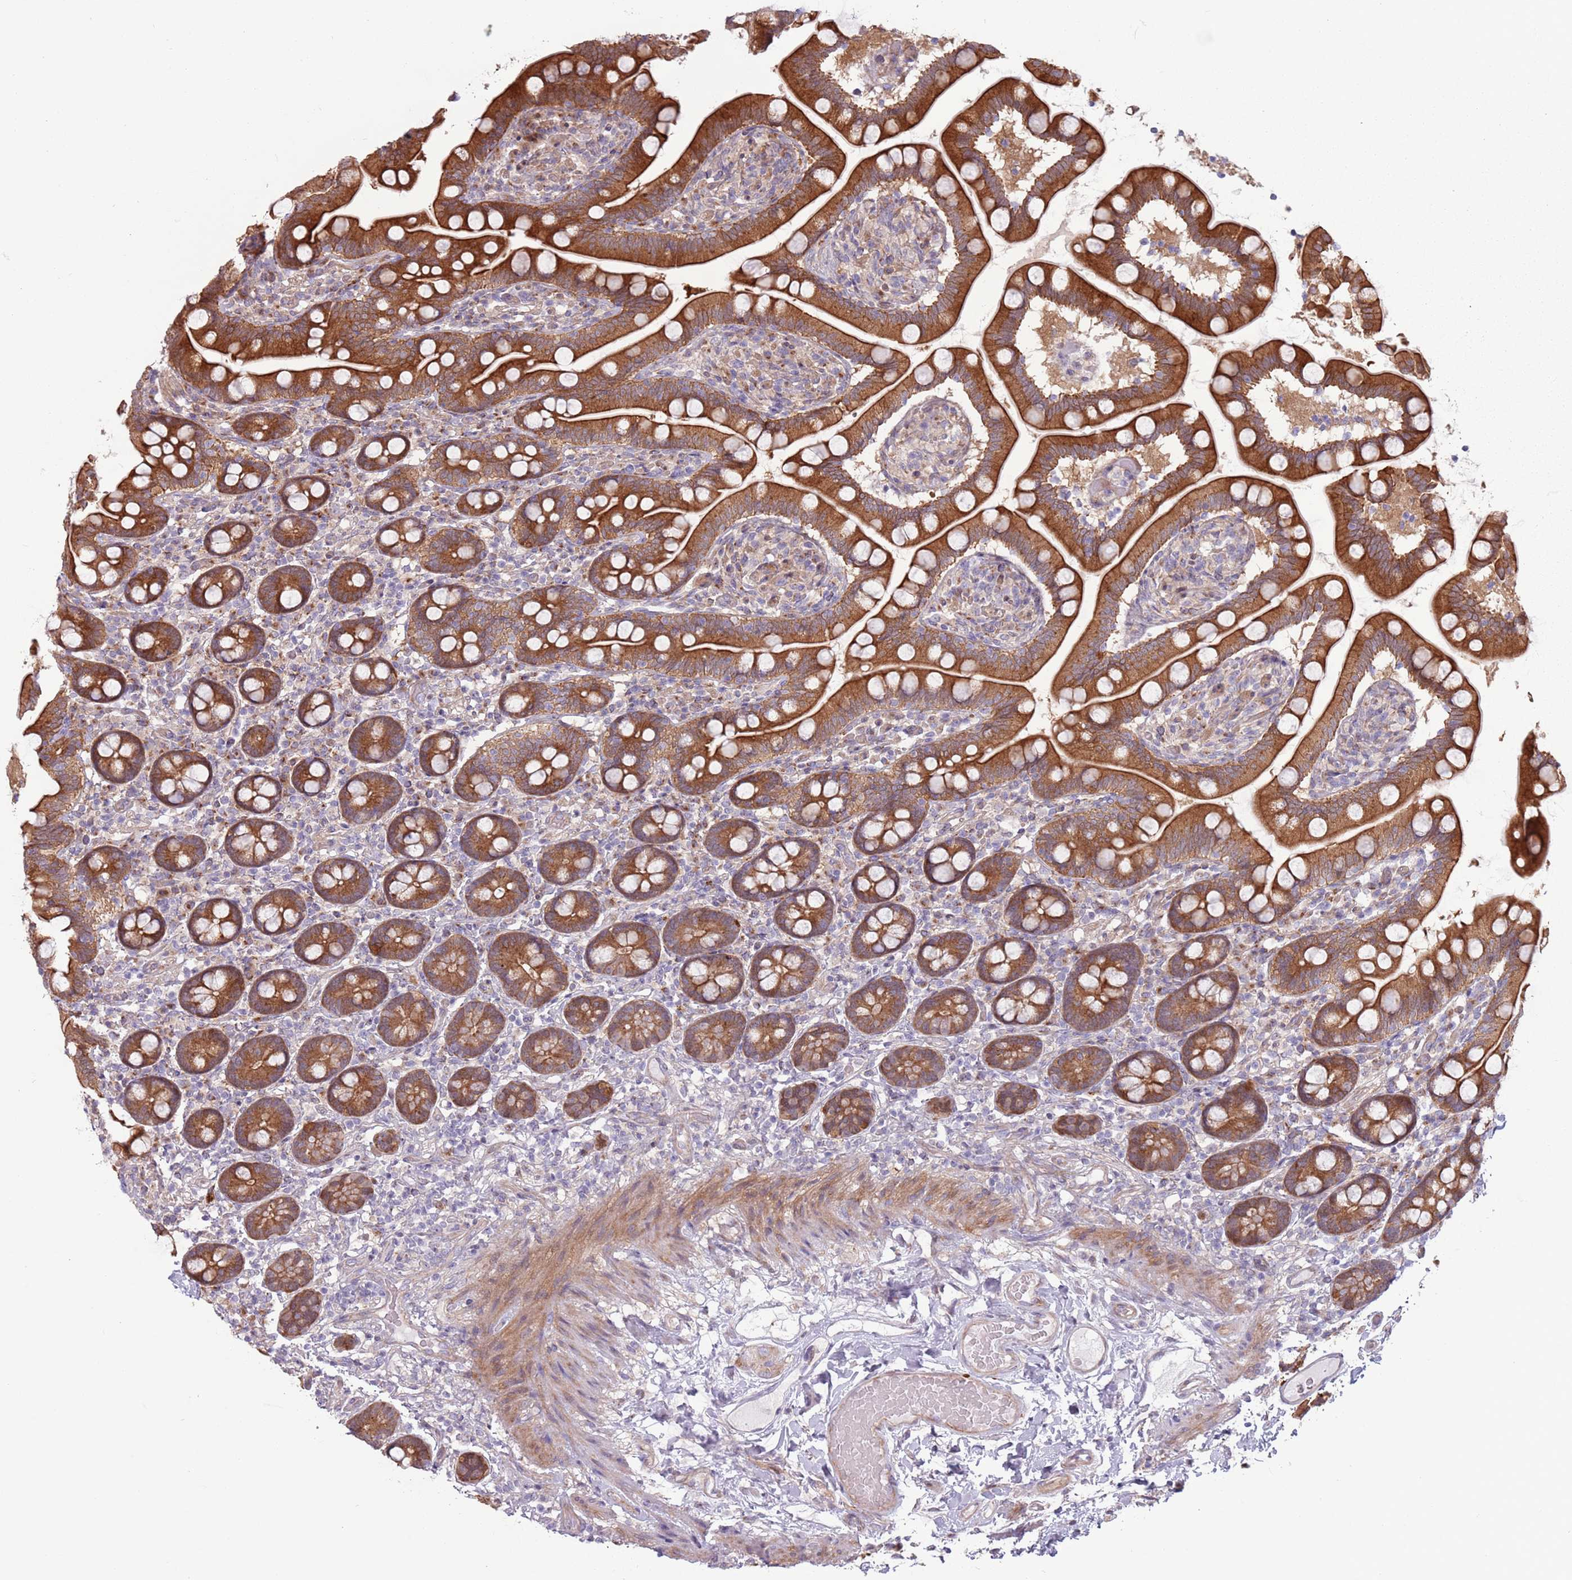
{"staining": {"intensity": "strong", "quantity": ">75%", "location": "cytoplasmic/membranous"}, "tissue": "small intestine", "cell_type": "Glandular cells", "image_type": "normal", "snomed": [{"axis": "morphology", "description": "Normal tissue, NOS"}, {"axis": "topography", "description": "Small intestine"}], "caption": "IHC micrograph of benign human small intestine stained for a protein (brown), which reveals high levels of strong cytoplasmic/membranous expression in approximately >75% of glandular cells.", "gene": "CCDC150", "patient": {"sex": "female", "age": 64}}